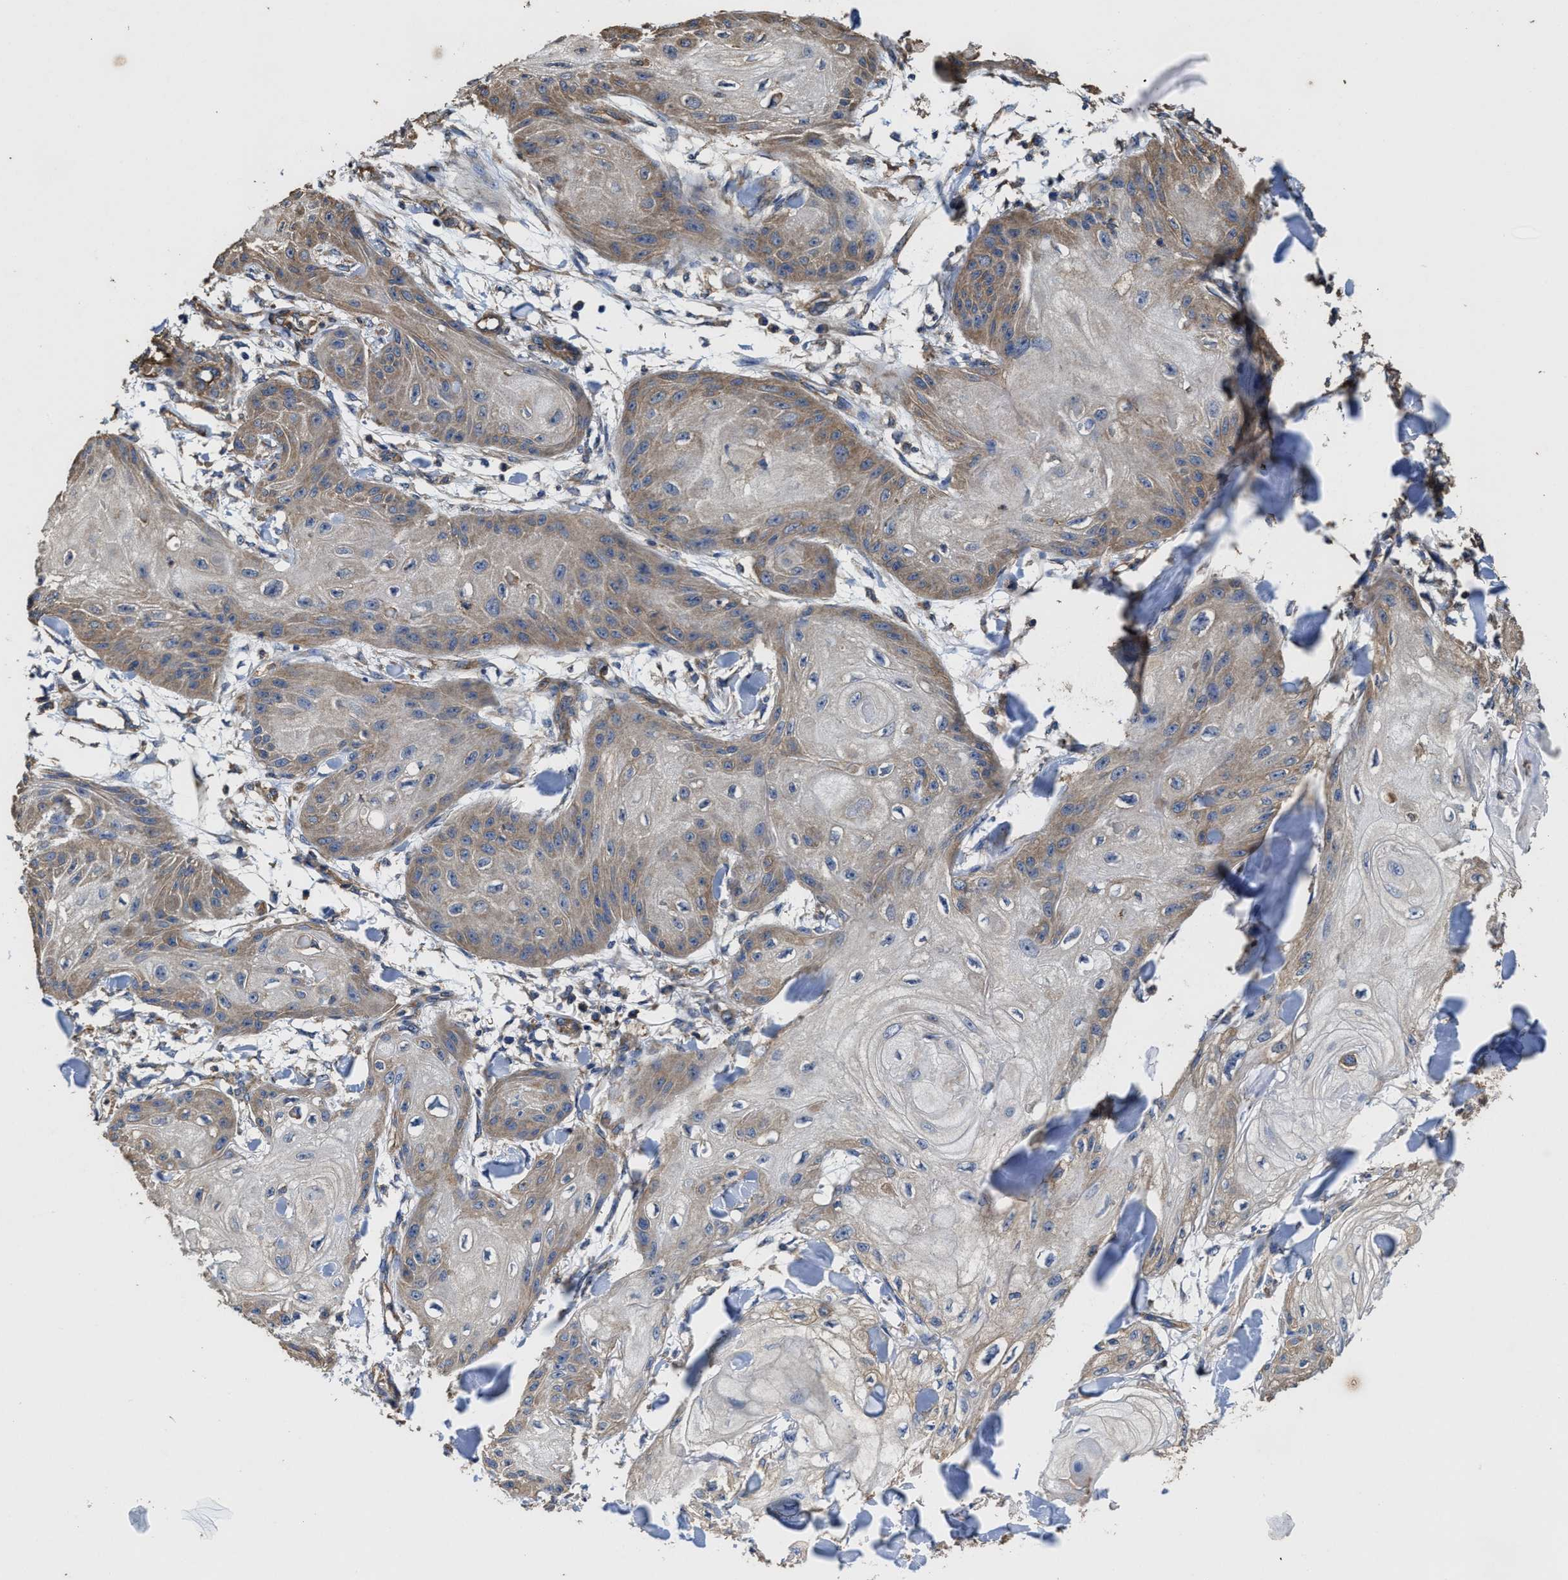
{"staining": {"intensity": "weak", "quantity": "25%-75%", "location": "cytoplasmic/membranous"}, "tissue": "skin cancer", "cell_type": "Tumor cells", "image_type": "cancer", "snomed": [{"axis": "morphology", "description": "Squamous cell carcinoma, NOS"}, {"axis": "topography", "description": "Skin"}], "caption": "Immunohistochemical staining of skin squamous cell carcinoma exhibits low levels of weak cytoplasmic/membranous protein positivity in about 25%-75% of tumor cells.", "gene": "SFXN4", "patient": {"sex": "male", "age": 74}}